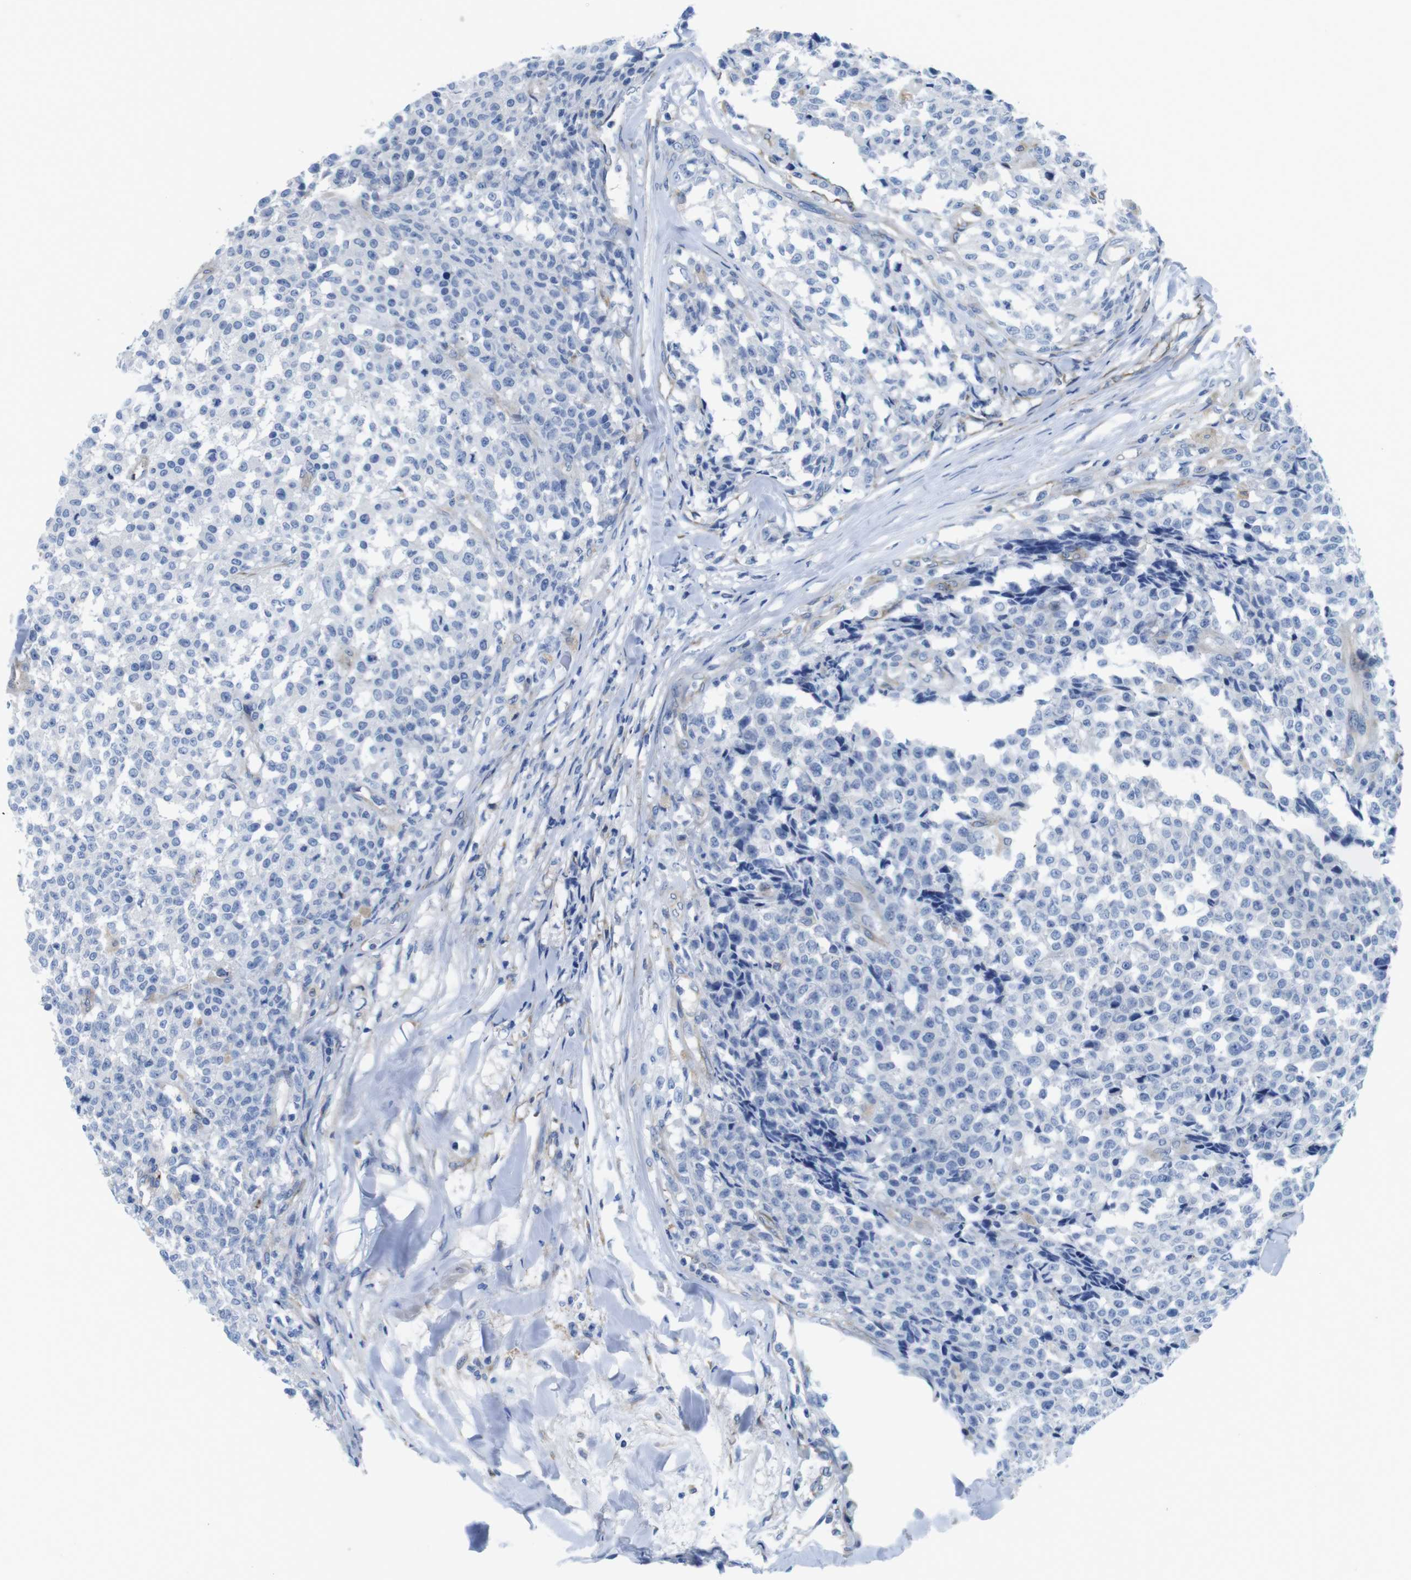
{"staining": {"intensity": "negative", "quantity": "none", "location": "none"}, "tissue": "testis cancer", "cell_type": "Tumor cells", "image_type": "cancer", "snomed": [{"axis": "morphology", "description": "Seminoma, NOS"}, {"axis": "topography", "description": "Testis"}], "caption": "High power microscopy photomicrograph of an IHC photomicrograph of testis cancer, revealing no significant positivity in tumor cells.", "gene": "CDH8", "patient": {"sex": "male", "age": 59}}